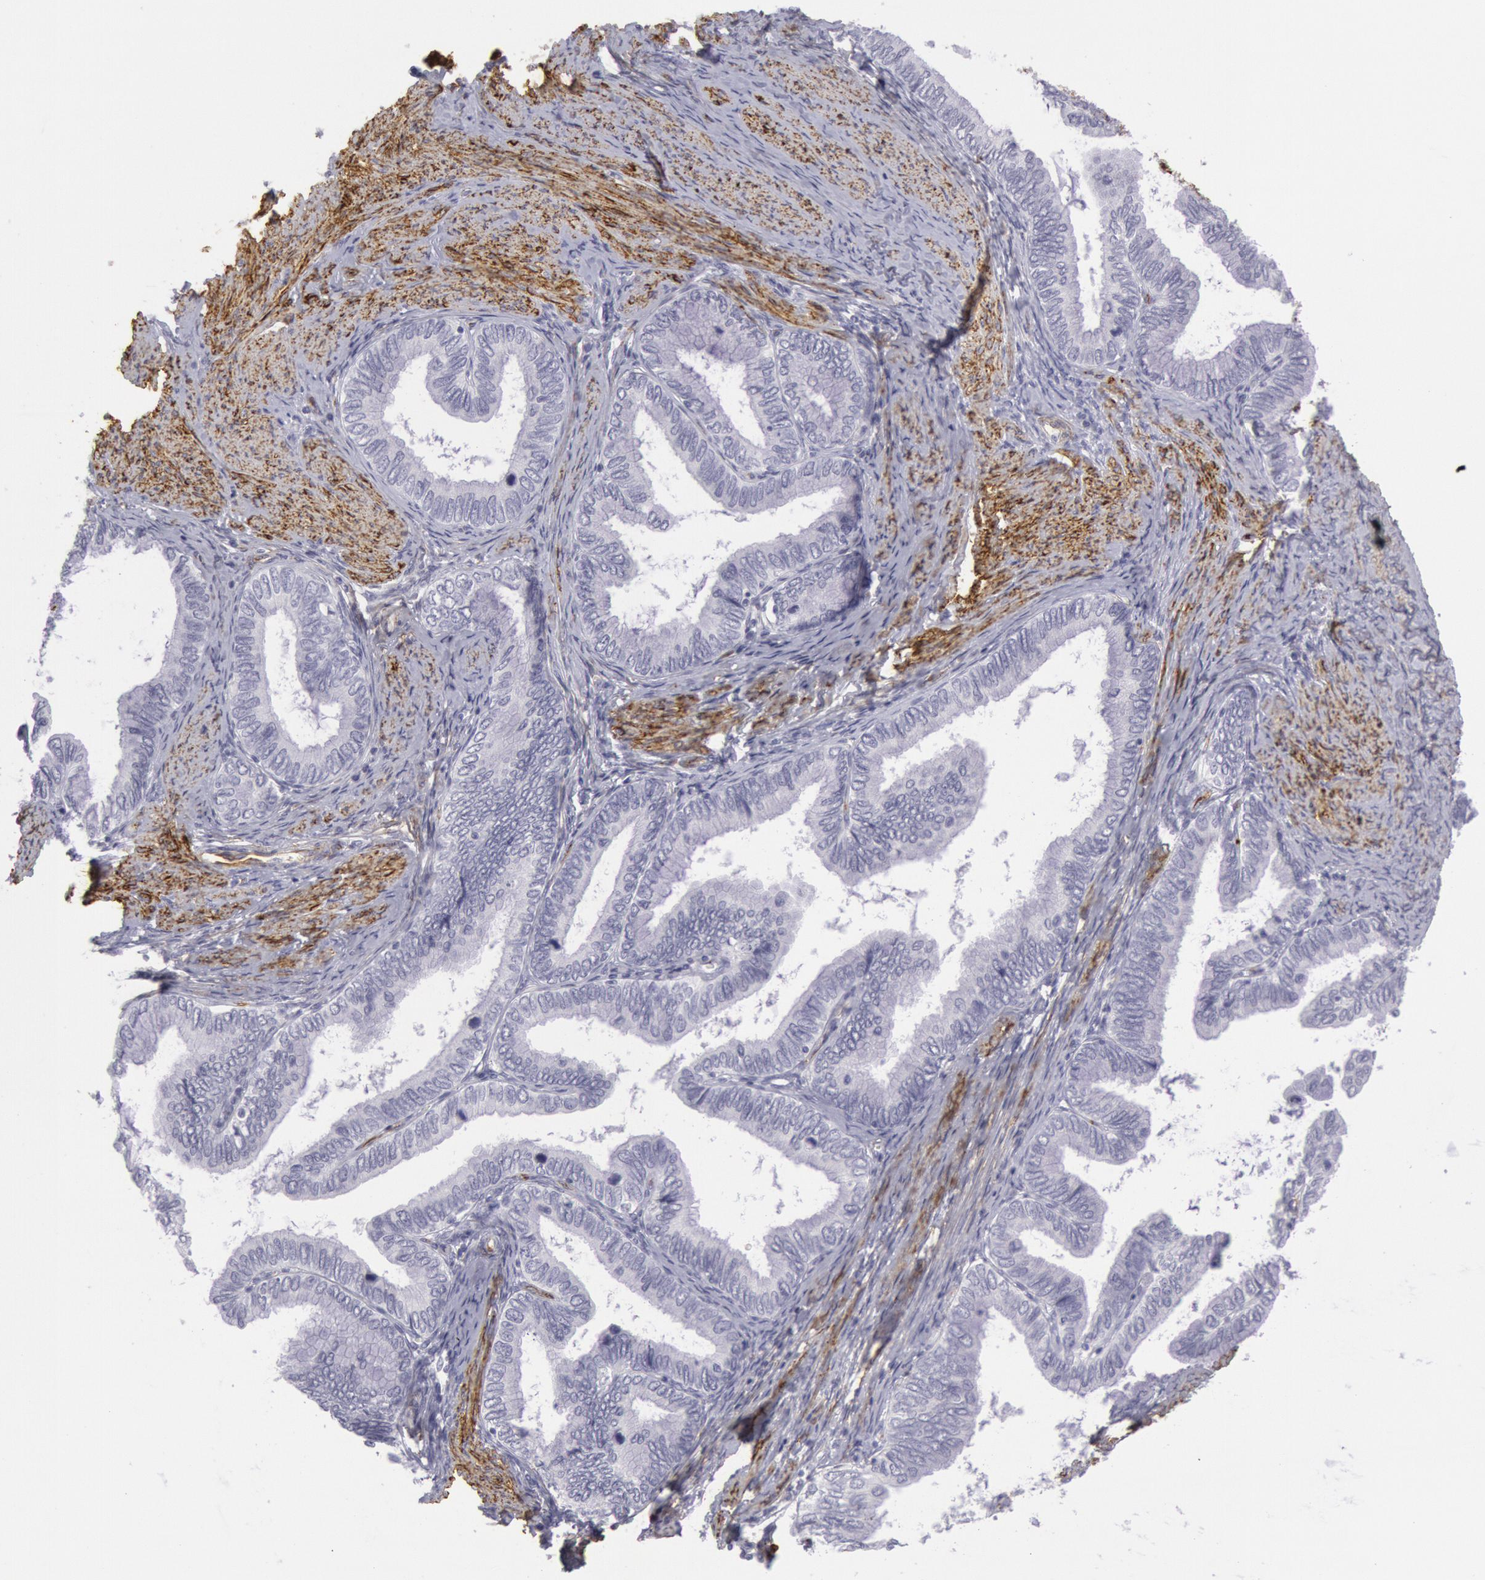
{"staining": {"intensity": "negative", "quantity": "none", "location": "none"}, "tissue": "cervical cancer", "cell_type": "Tumor cells", "image_type": "cancer", "snomed": [{"axis": "morphology", "description": "Adenocarcinoma, NOS"}, {"axis": "topography", "description": "Cervix"}], "caption": "Protein analysis of adenocarcinoma (cervical) exhibits no significant positivity in tumor cells.", "gene": "CDH13", "patient": {"sex": "female", "age": 49}}